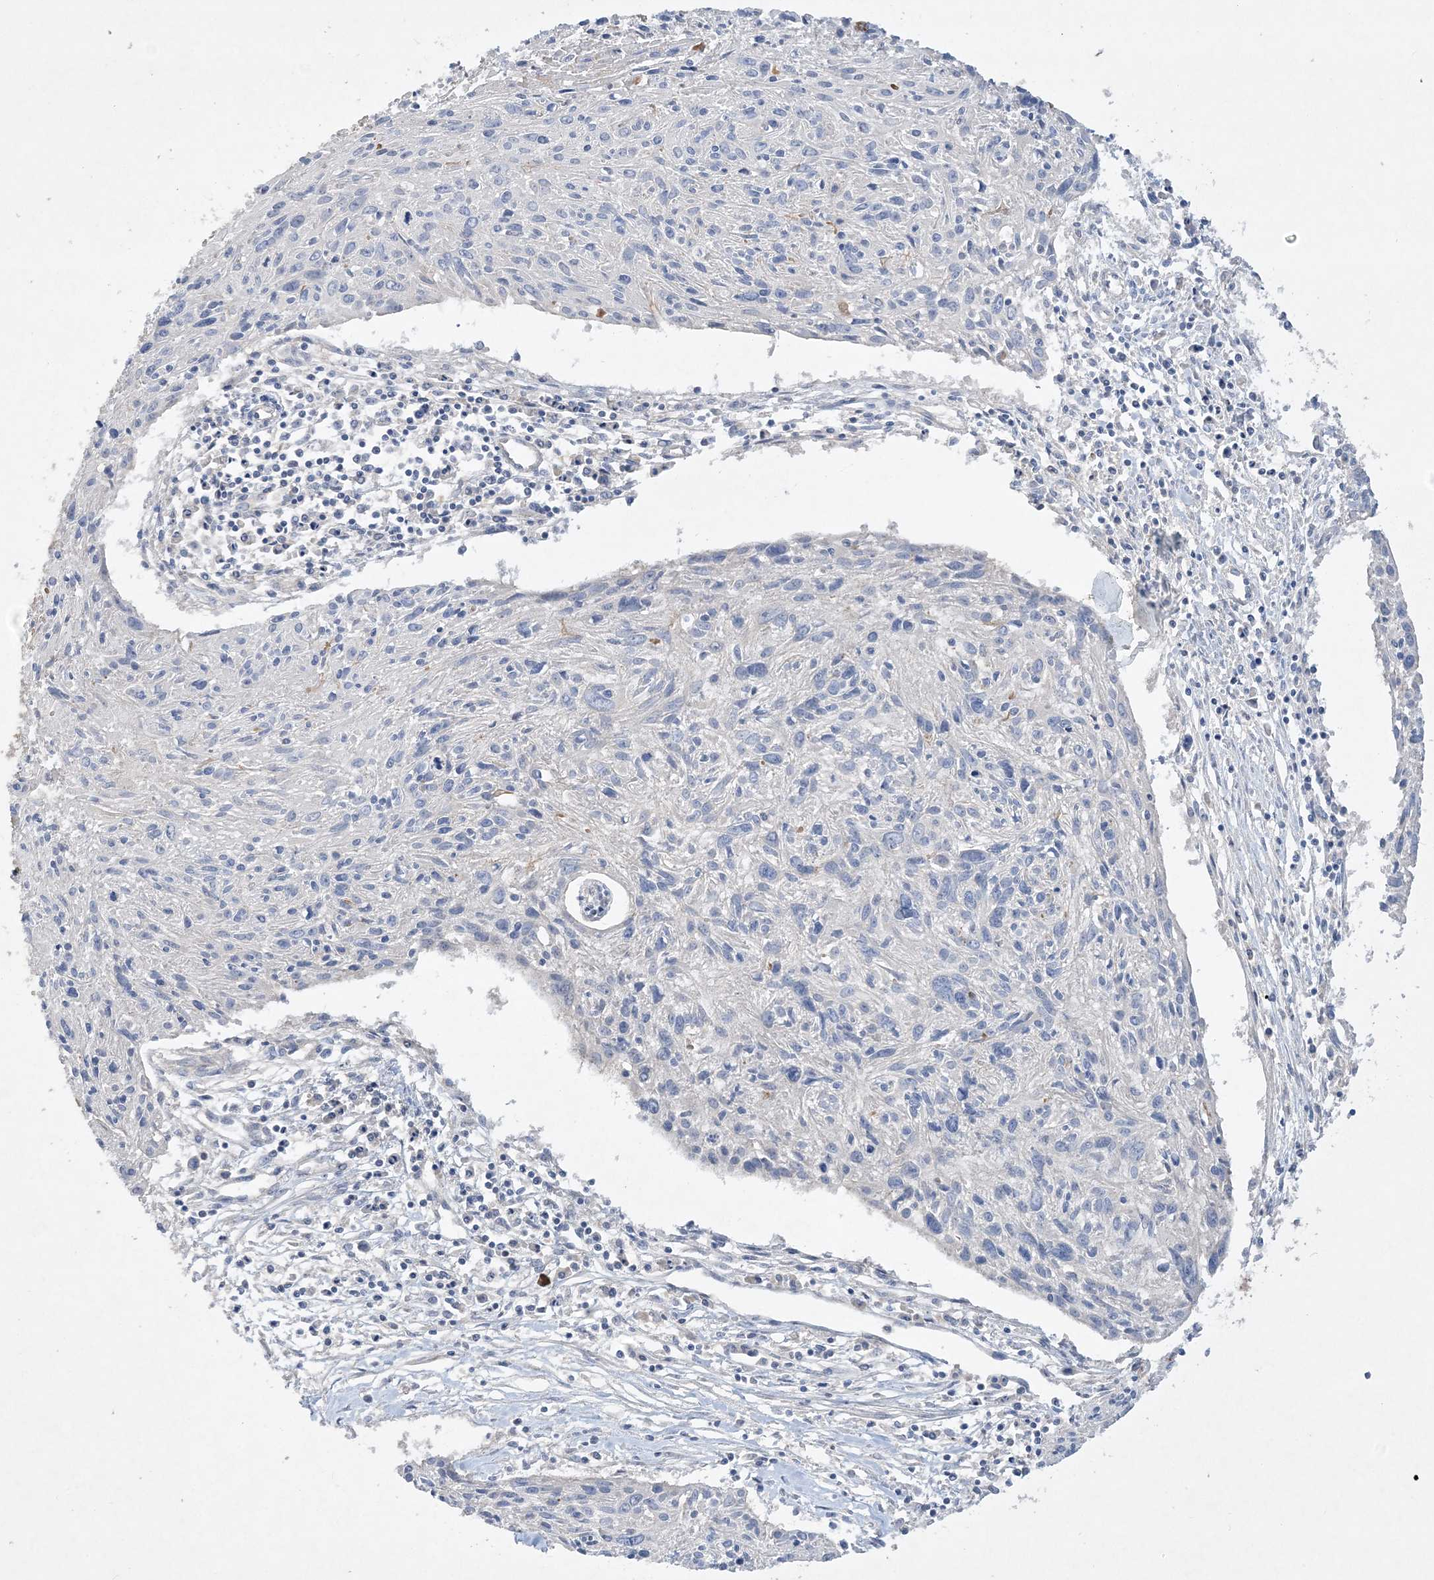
{"staining": {"intensity": "negative", "quantity": "none", "location": "none"}, "tissue": "cervical cancer", "cell_type": "Tumor cells", "image_type": "cancer", "snomed": [{"axis": "morphology", "description": "Squamous cell carcinoma, NOS"}, {"axis": "topography", "description": "Cervix"}], "caption": "There is no significant positivity in tumor cells of squamous cell carcinoma (cervical). (DAB (3,3'-diaminobenzidine) immunohistochemistry (IHC), high magnification).", "gene": "ADCK2", "patient": {"sex": "female", "age": 51}}